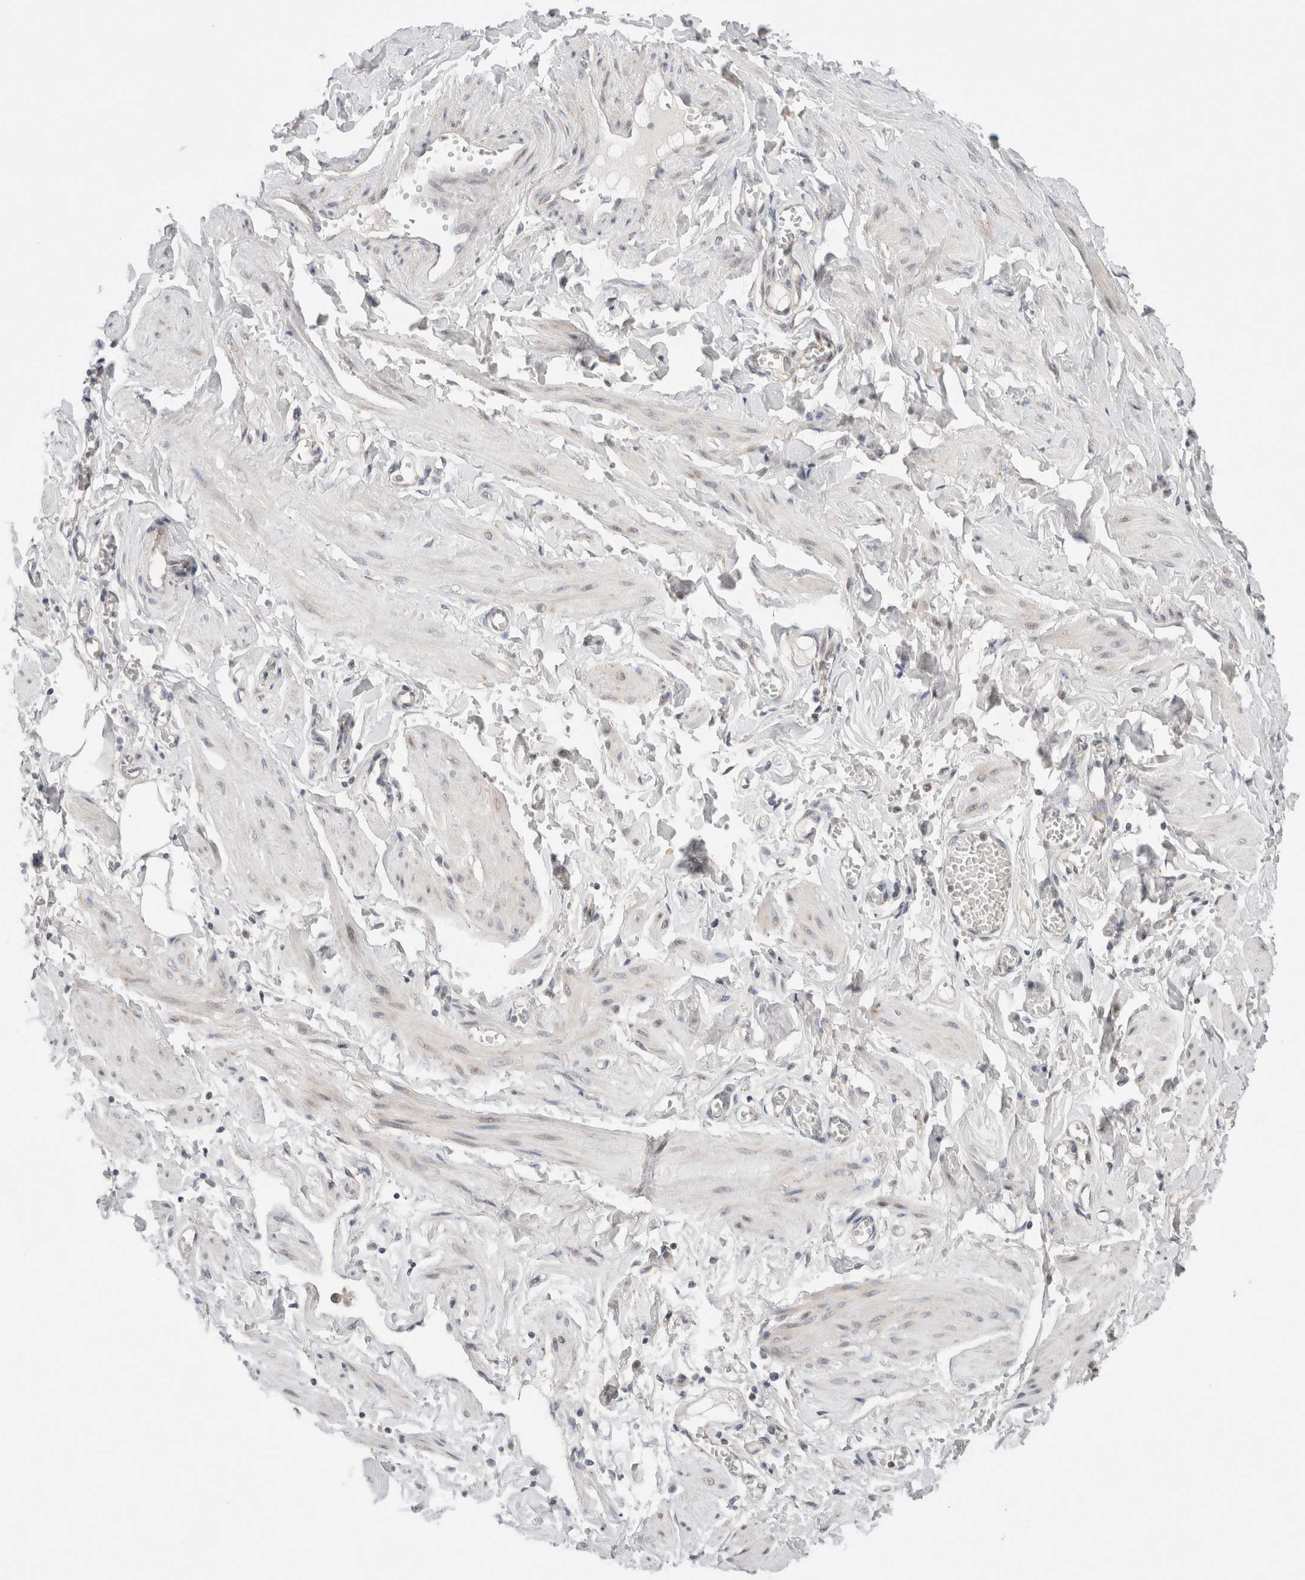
{"staining": {"intensity": "moderate", "quantity": ">75%", "location": "cytoplasmic/membranous"}, "tissue": "adipose tissue", "cell_type": "Adipocytes", "image_type": "normal", "snomed": [{"axis": "morphology", "description": "Normal tissue, NOS"}, {"axis": "topography", "description": "Vascular tissue"}, {"axis": "topography", "description": "Fallopian tube"}, {"axis": "topography", "description": "Ovary"}], "caption": "Adipocytes exhibit moderate cytoplasmic/membranous positivity in approximately >75% of cells in normal adipose tissue.", "gene": "ERI3", "patient": {"sex": "female", "age": 67}}